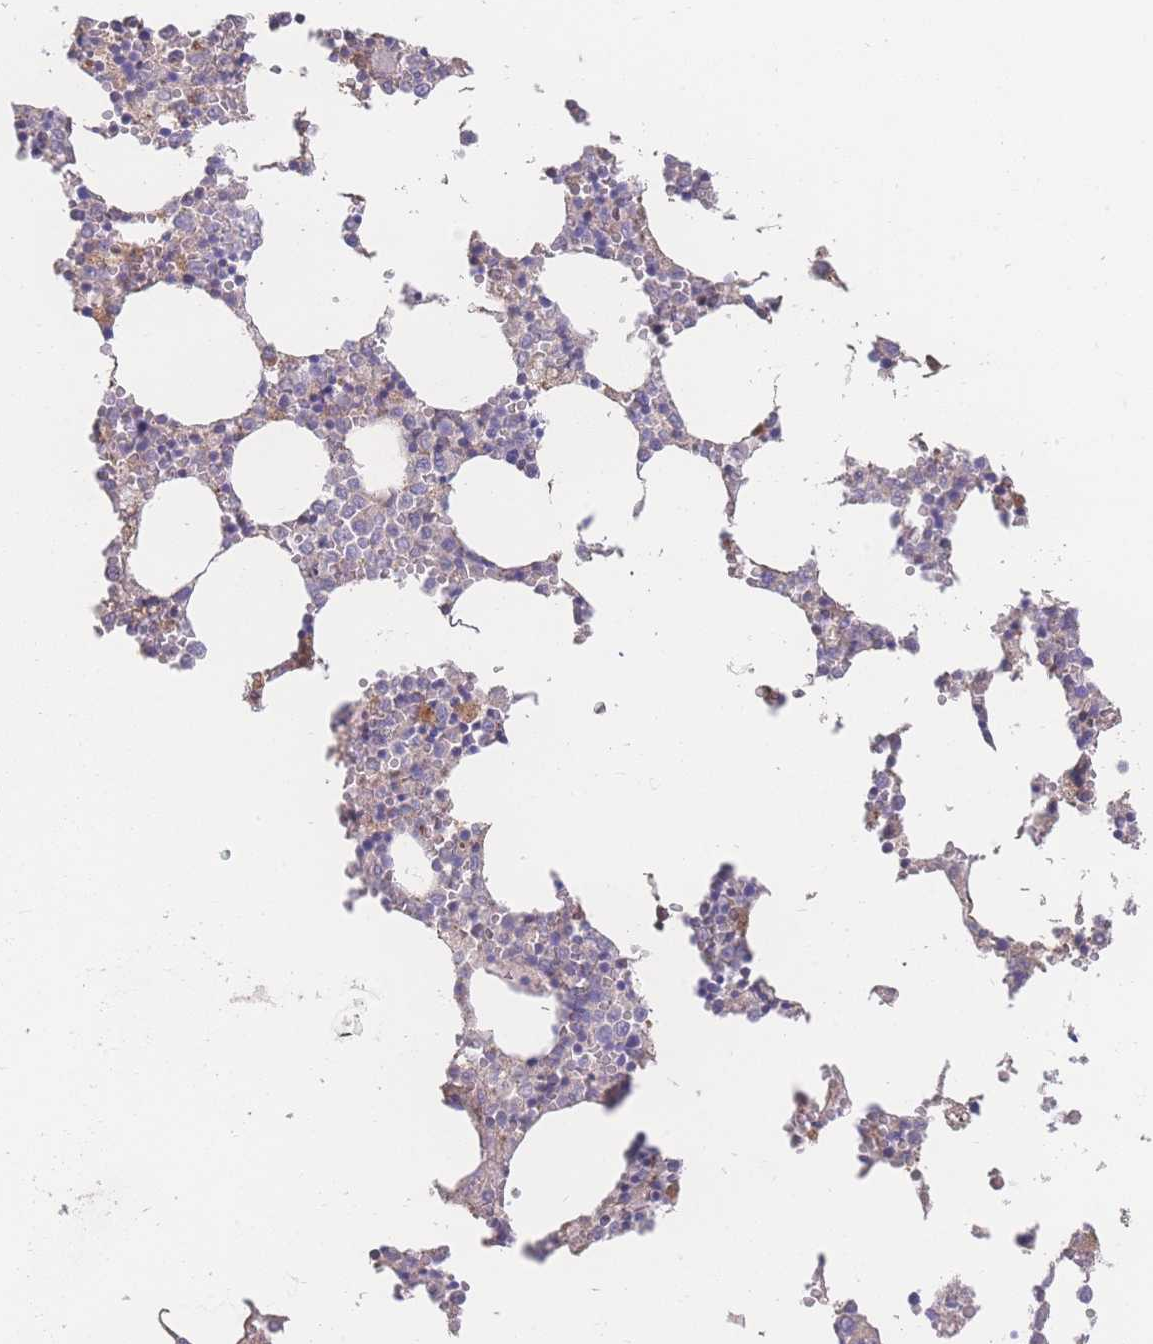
{"staining": {"intensity": "negative", "quantity": "none", "location": "none"}, "tissue": "bone marrow", "cell_type": "Hematopoietic cells", "image_type": "normal", "snomed": [{"axis": "morphology", "description": "Normal tissue, NOS"}, {"axis": "topography", "description": "Bone marrow"}], "caption": "IHC micrograph of normal bone marrow stained for a protein (brown), which shows no expression in hematopoietic cells.", "gene": "GIPR", "patient": {"sex": "female", "age": 64}}